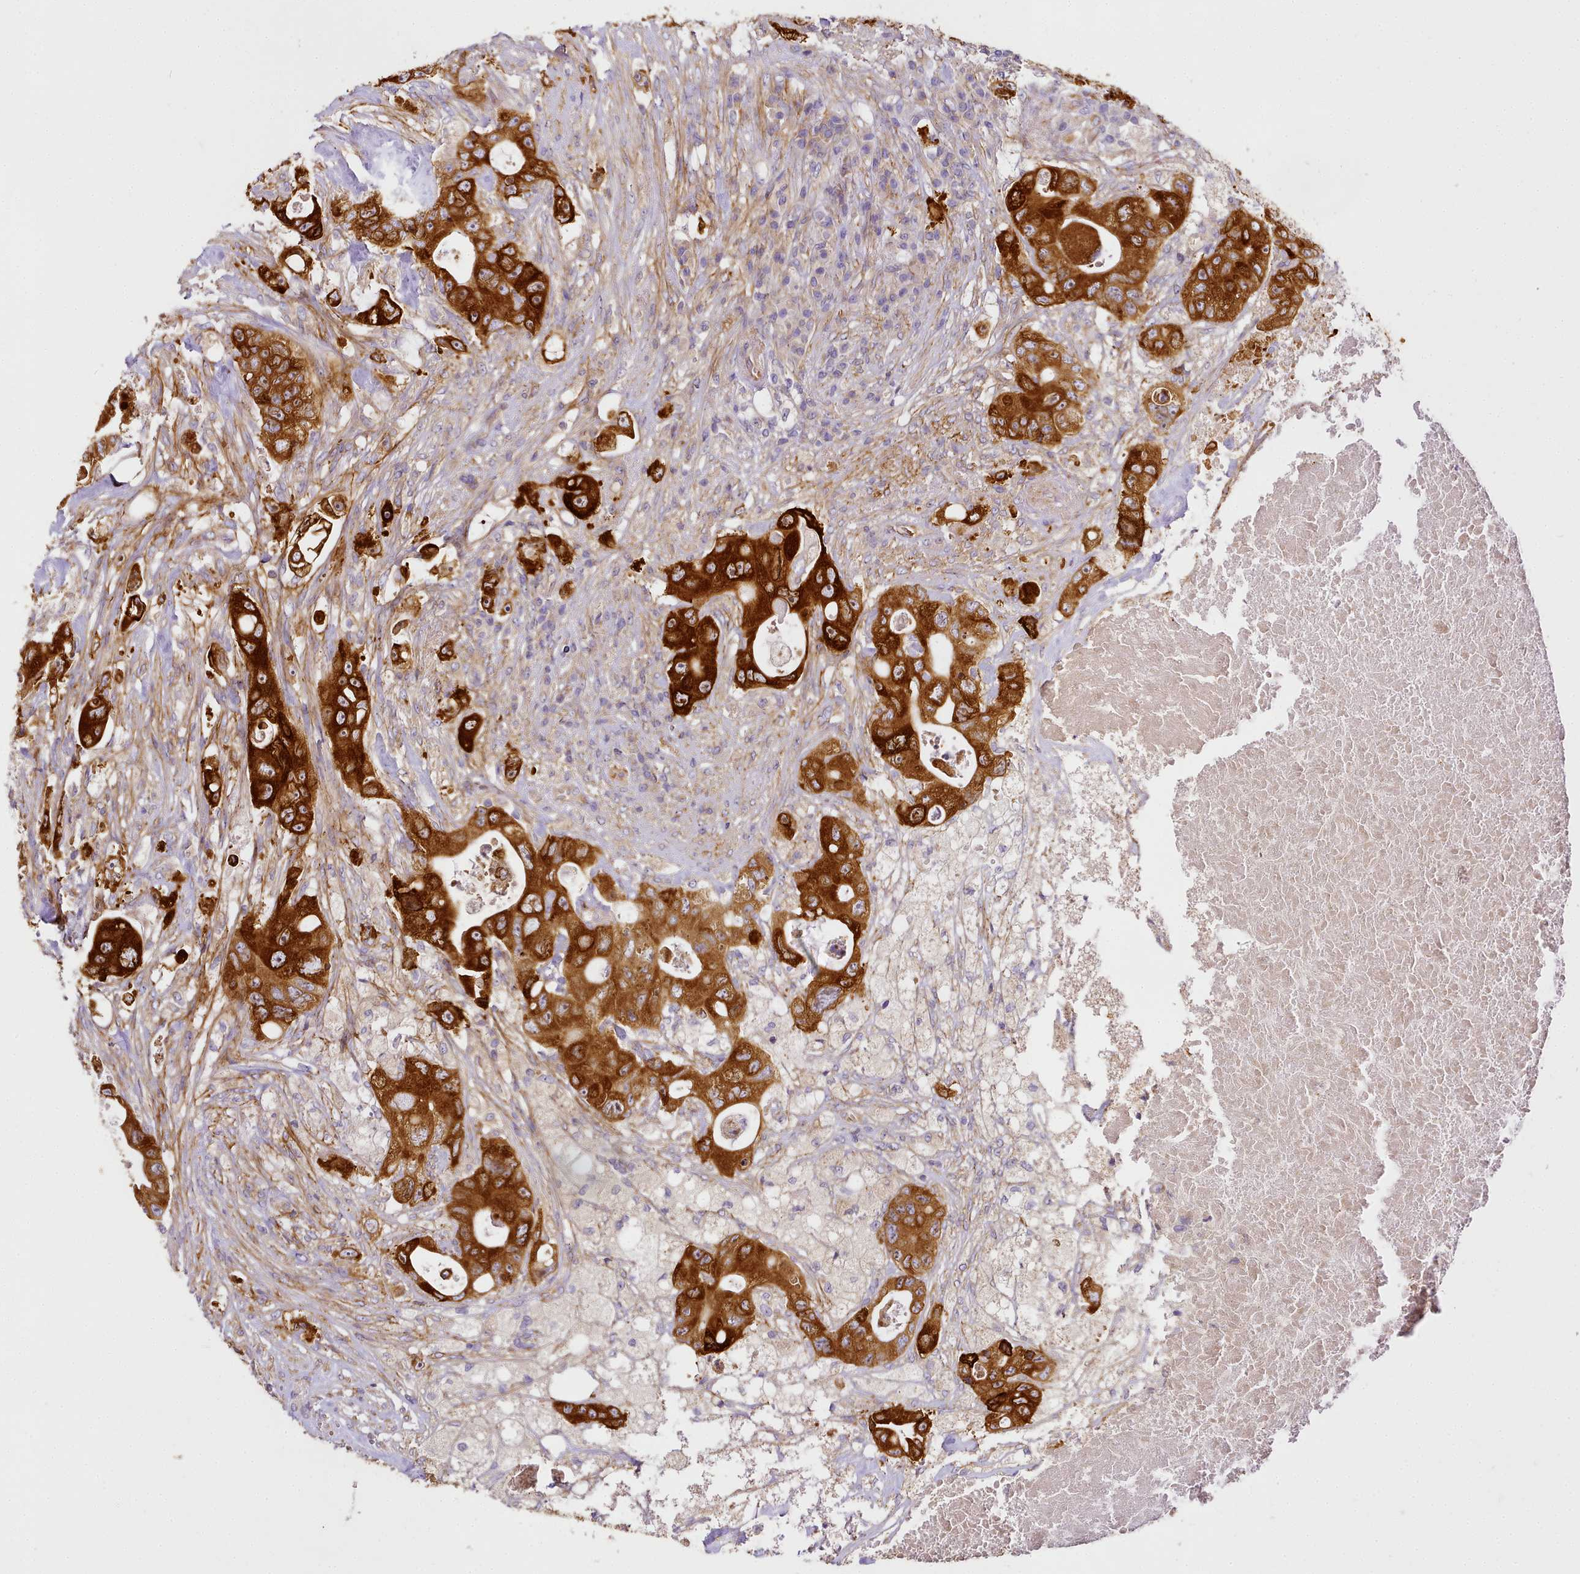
{"staining": {"intensity": "strong", "quantity": ">75%", "location": "cytoplasmic/membranous"}, "tissue": "colorectal cancer", "cell_type": "Tumor cells", "image_type": "cancer", "snomed": [{"axis": "morphology", "description": "Adenocarcinoma, NOS"}, {"axis": "topography", "description": "Colon"}], "caption": "Protein expression analysis of human colorectal cancer (adenocarcinoma) reveals strong cytoplasmic/membranous staining in approximately >75% of tumor cells.", "gene": "NBPF1", "patient": {"sex": "female", "age": 46}}